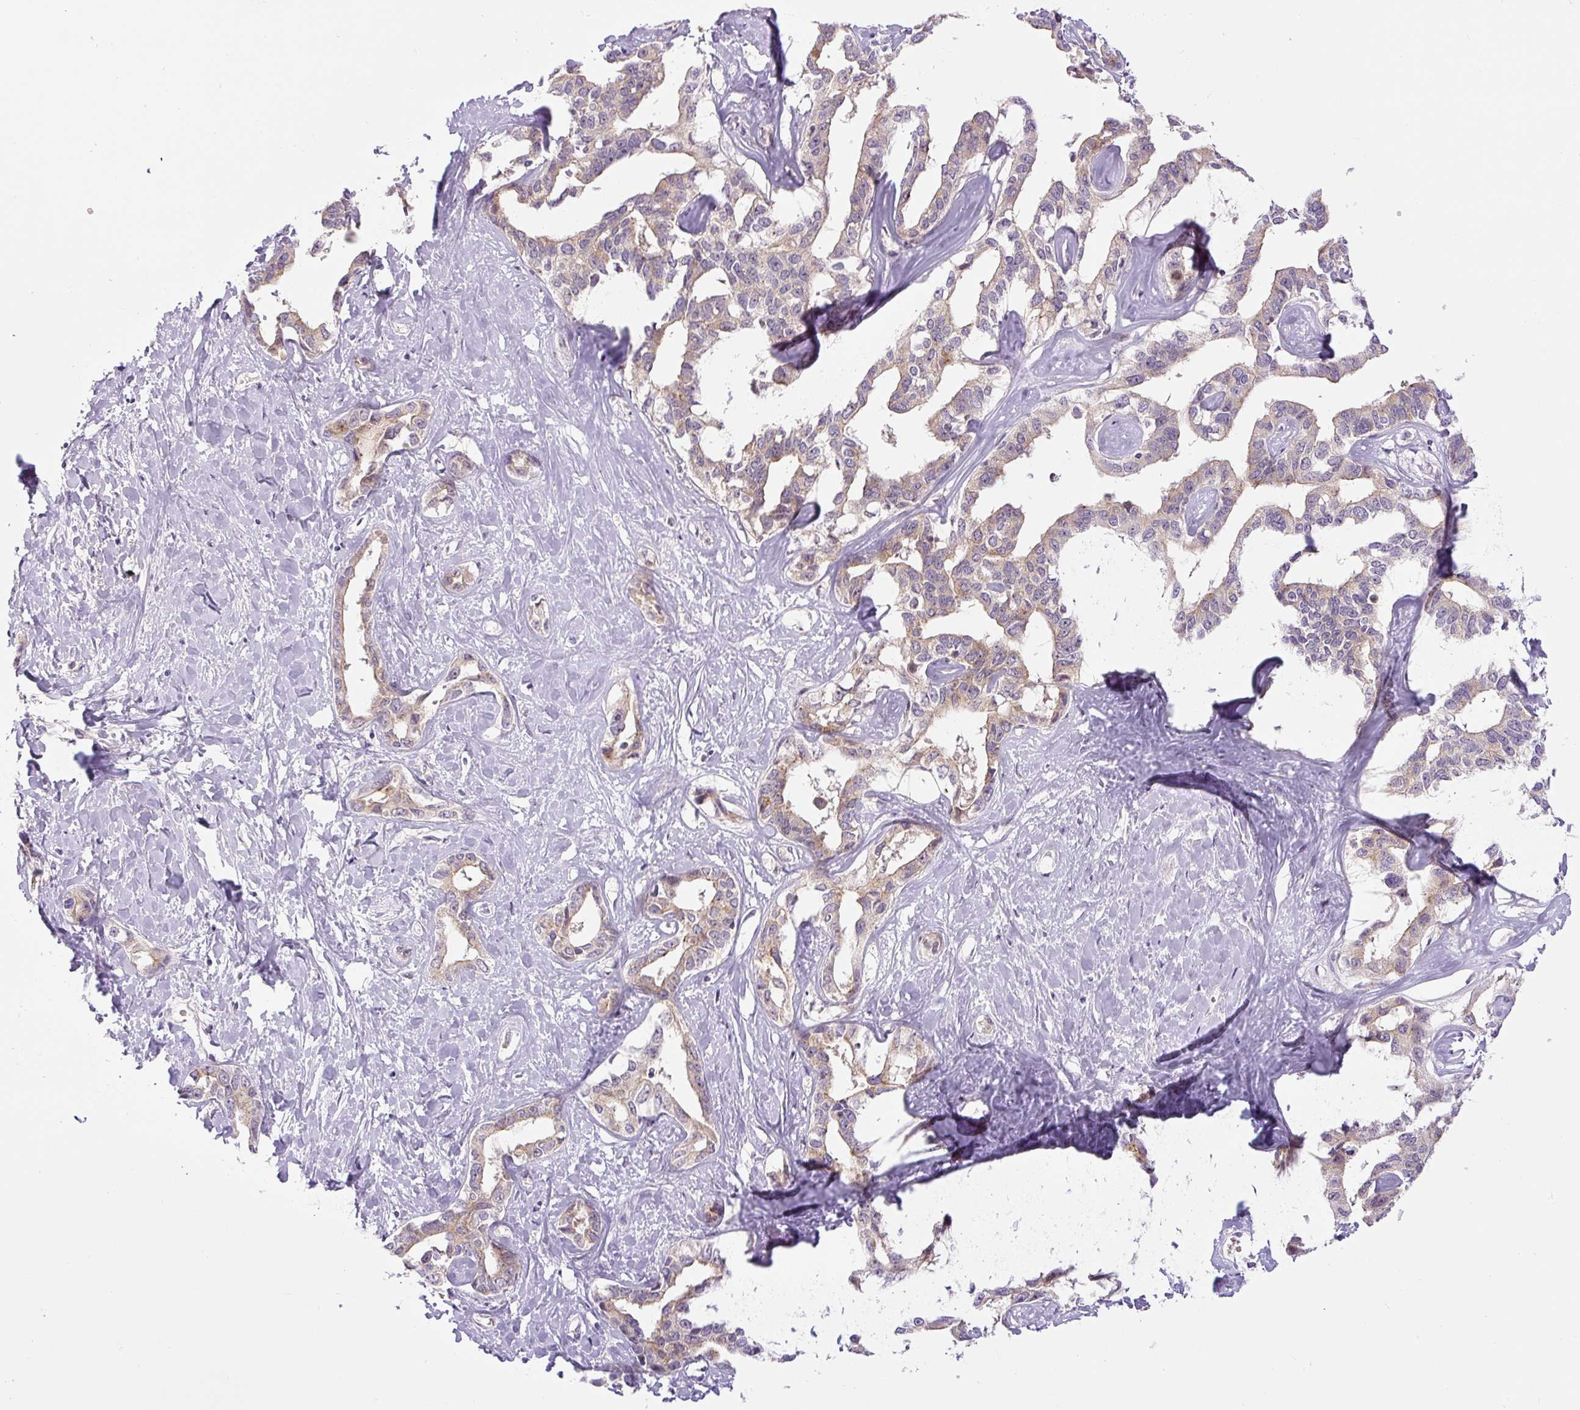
{"staining": {"intensity": "weak", "quantity": "25%-75%", "location": "cytoplasmic/membranous"}, "tissue": "liver cancer", "cell_type": "Tumor cells", "image_type": "cancer", "snomed": [{"axis": "morphology", "description": "Cholangiocarcinoma"}, {"axis": "topography", "description": "Liver"}], "caption": "An IHC image of neoplastic tissue is shown. Protein staining in brown highlights weak cytoplasmic/membranous positivity in liver cholangiocarcinoma within tumor cells.", "gene": "PCM1", "patient": {"sex": "male", "age": 59}}